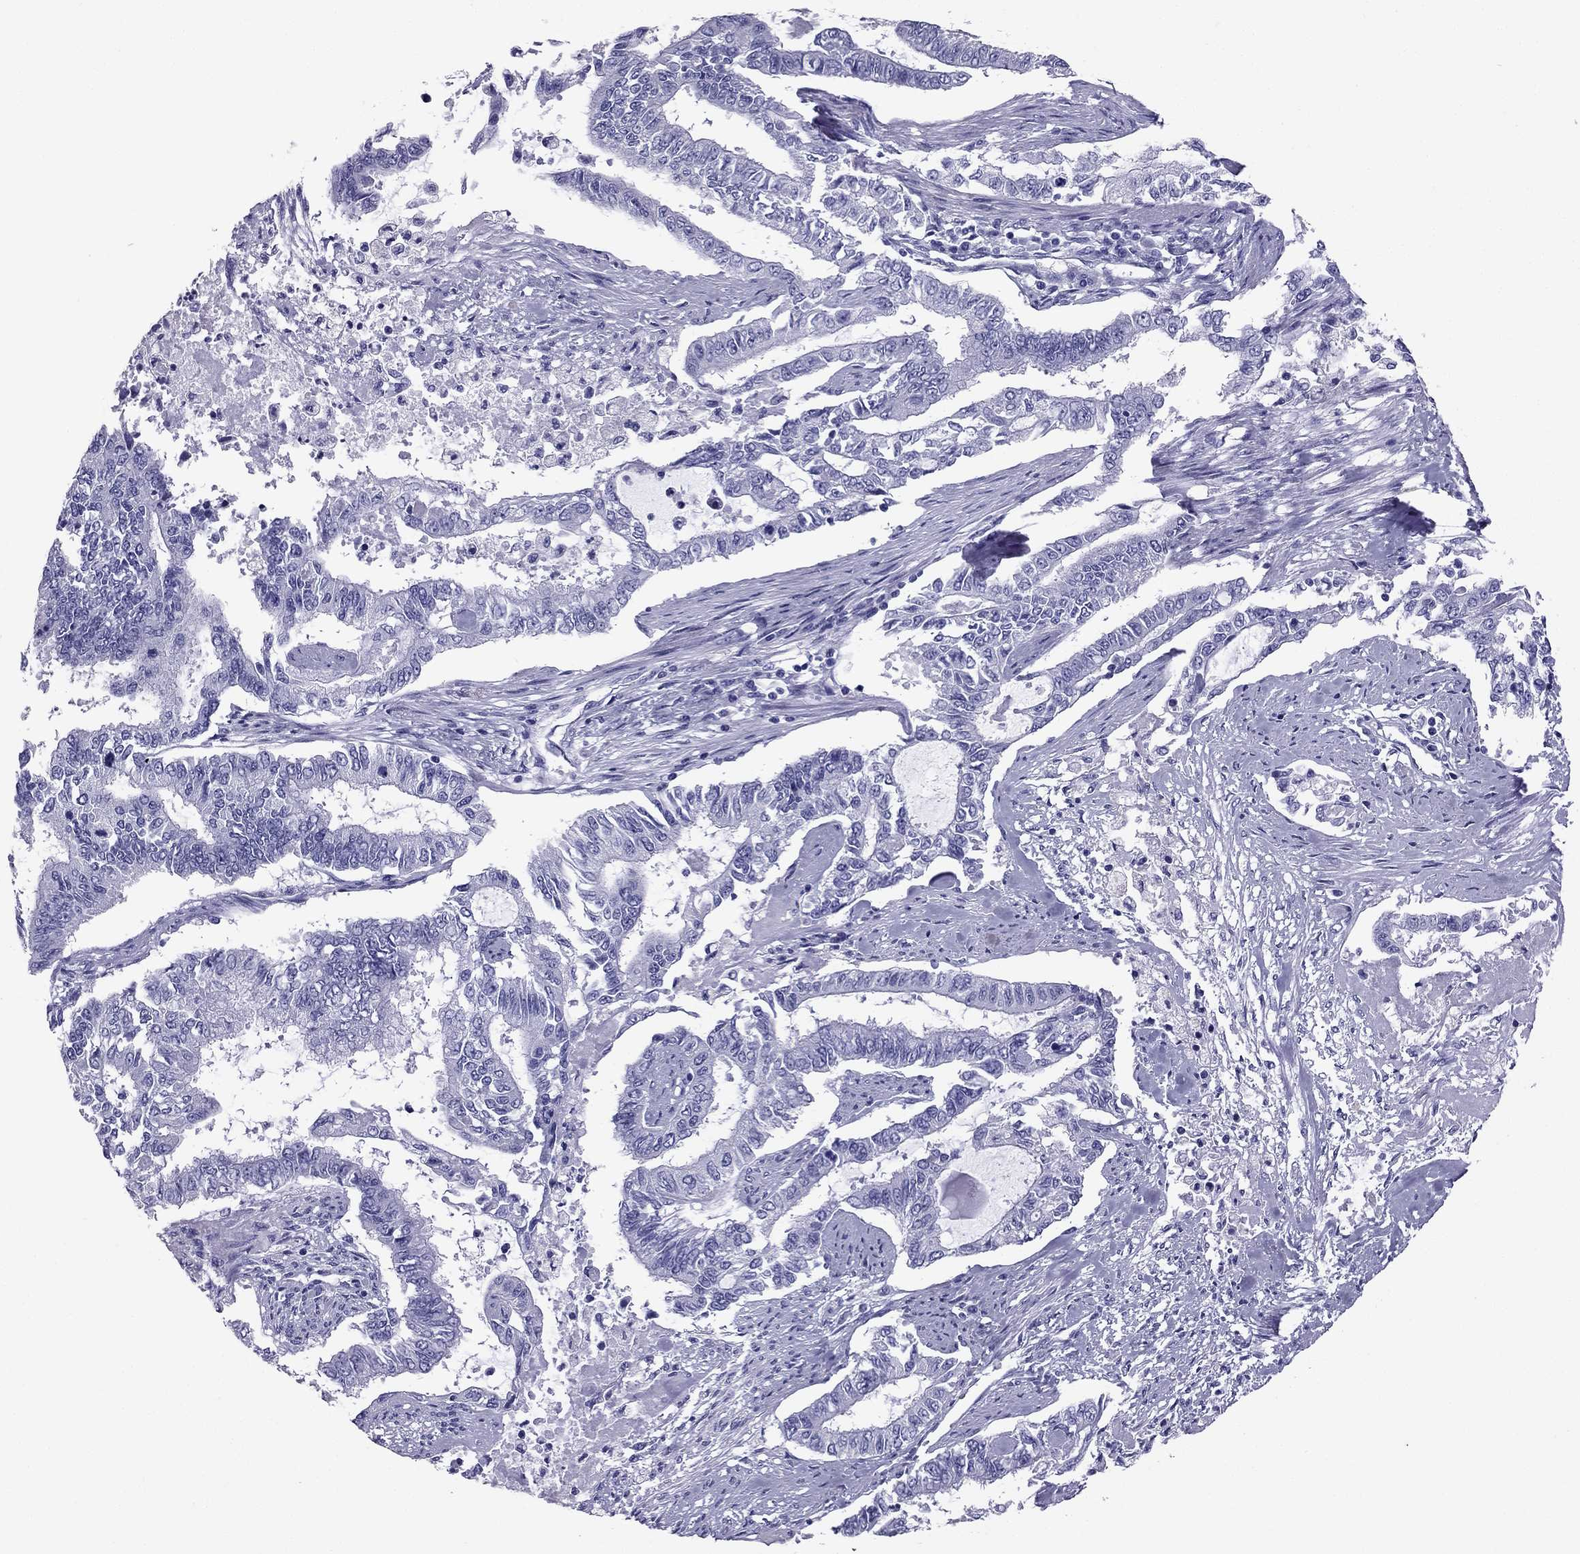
{"staining": {"intensity": "negative", "quantity": "none", "location": "none"}, "tissue": "endometrial cancer", "cell_type": "Tumor cells", "image_type": "cancer", "snomed": [{"axis": "morphology", "description": "Adenocarcinoma, NOS"}, {"axis": "topography", "description": "Uterus"}], "caption": "IHC of human endometrial cancer shows no expression in tumor cells.", "gene": "PDE6A", "patient": {"sex": "female", "age": 59}}